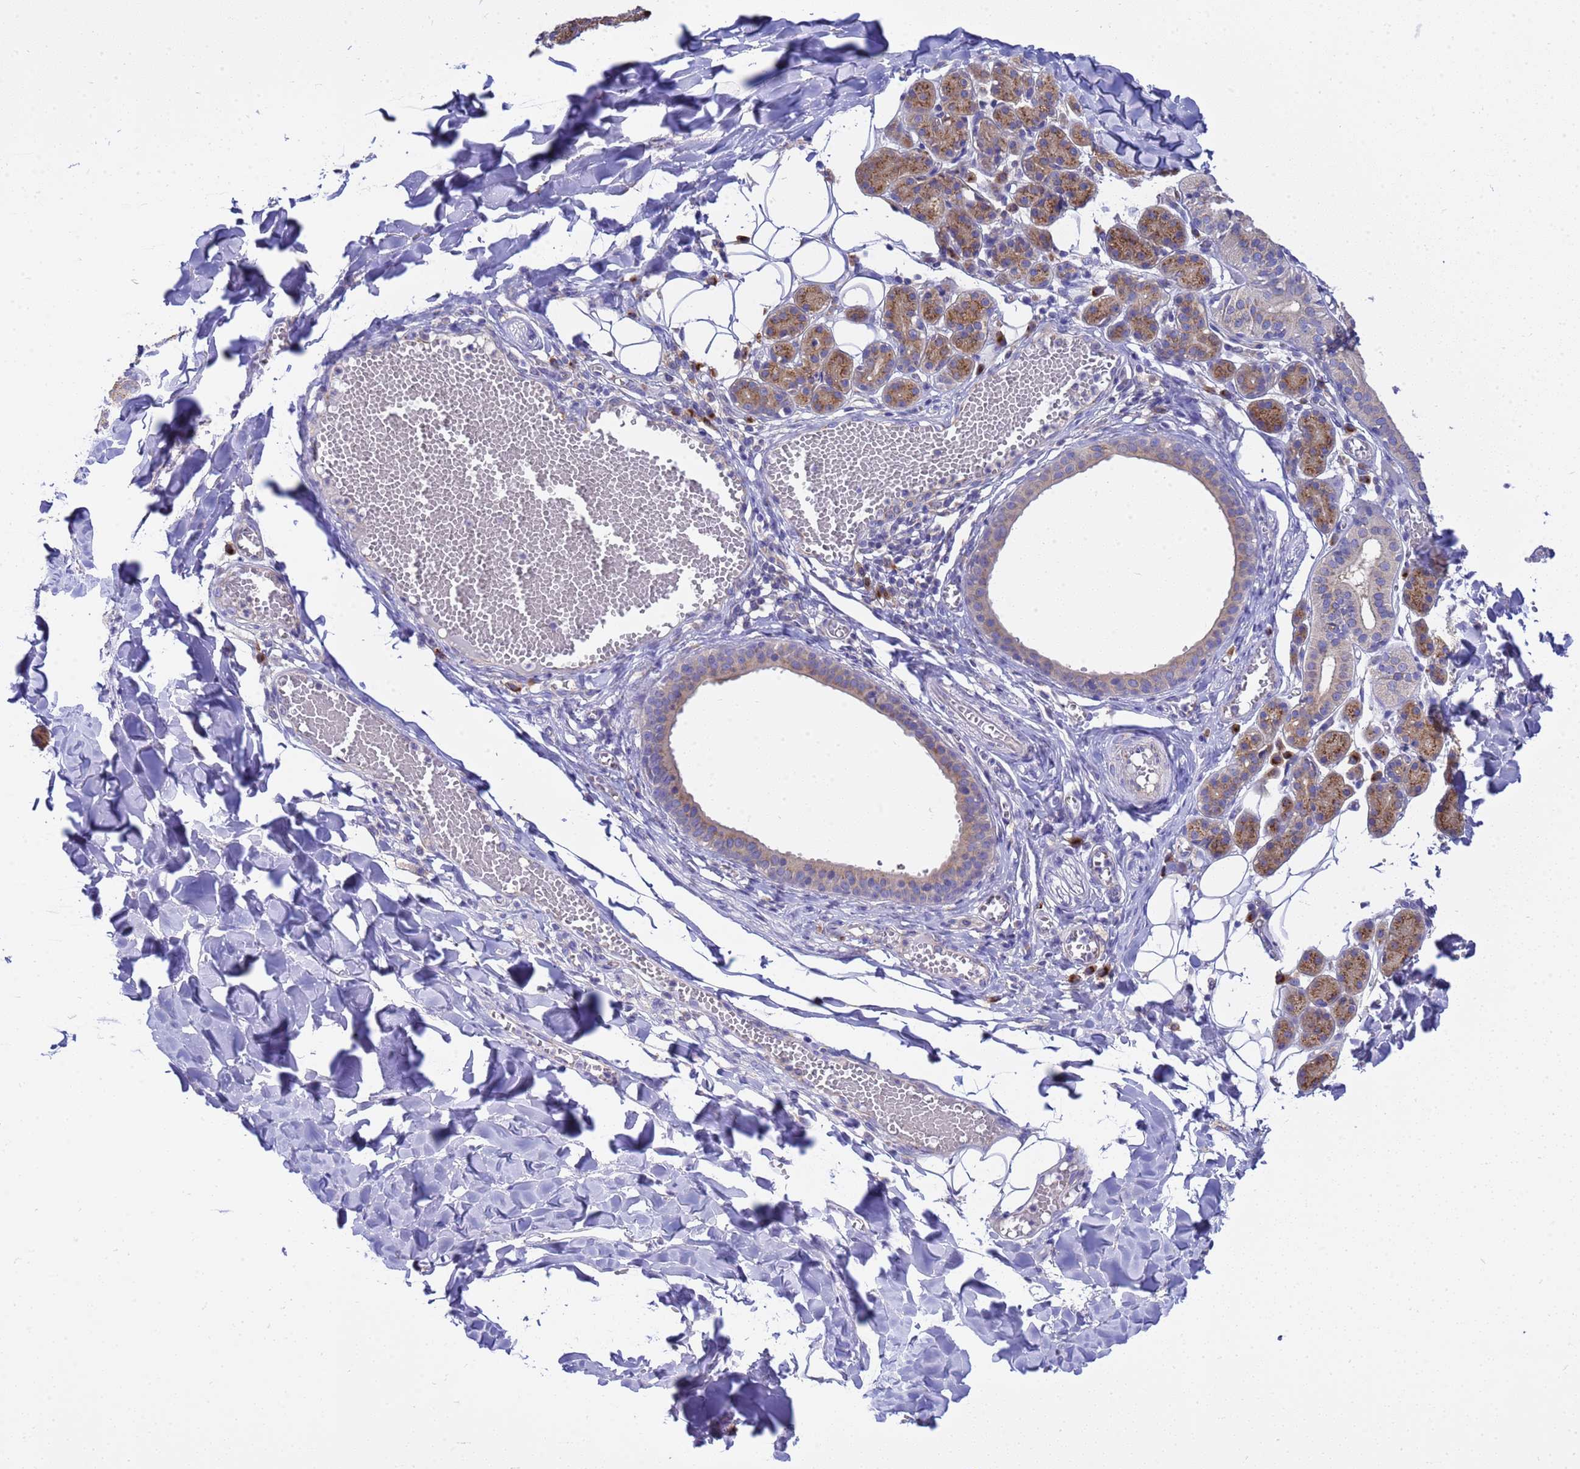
{"staining": {"intensity": "strong", "quantity": "25%-75%", "location": "cytoplasmic/membranous"}, "tissue": "salivary gland", "cell_type": "Glandular cells", "image_type": "normal", "snomed": [{"axis": "morphology", "description": "Normal tissue, NOS"}, {"axis": "topography", "description": "Salivary gland"}], "caption": "Protein expression analysis of normal salivary gland exhibits strong cytoplasmic/membranous positivity in about 25%-75% of glandular cells.", "gene": "ANAPC1", "patient": {"sex": "female", "age": 33}}